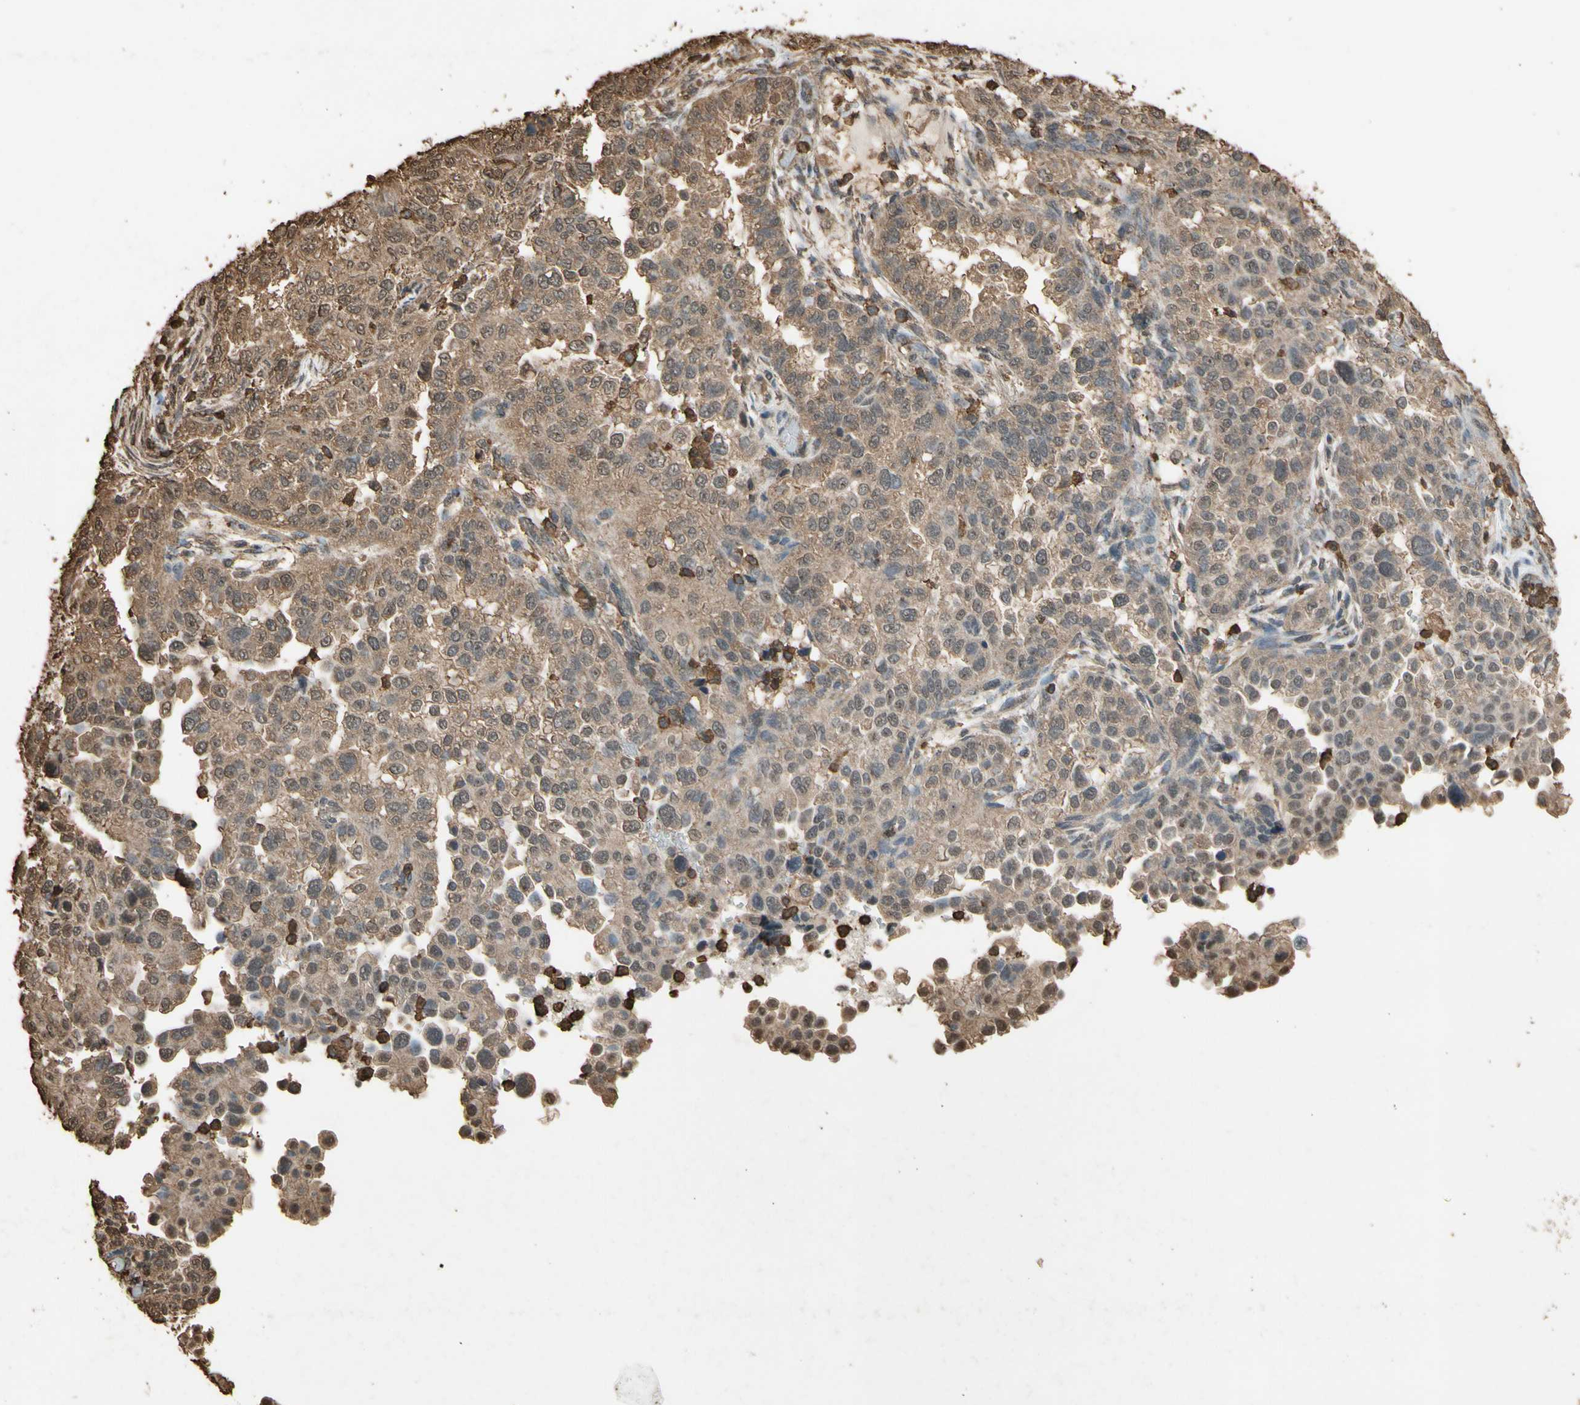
{"staining": {"intensity": "moderate", "quantity": ">75%", "location": "cytoplasmic/membranous,nuclear"}, "tissue": "endometrial cancer", "cell_type": "Tumor cells", "image_type": "cancer", "snomed": [{"axis": "morphology", "description": "Adenocarcinoma, NOS"}, {"axis": "topography", "description": "Endometrium"}], "caption": "This histopathology image exhibits immunohistochemistry (IHC) staining of human endometrial adenocarcinoma, with medium moderate cytoplasmic/membranous and nuclear expression in approximately >75% of tumor cells.", "gene": "TNFSF13B", "patient": {"sex": "female", "age": 85}}